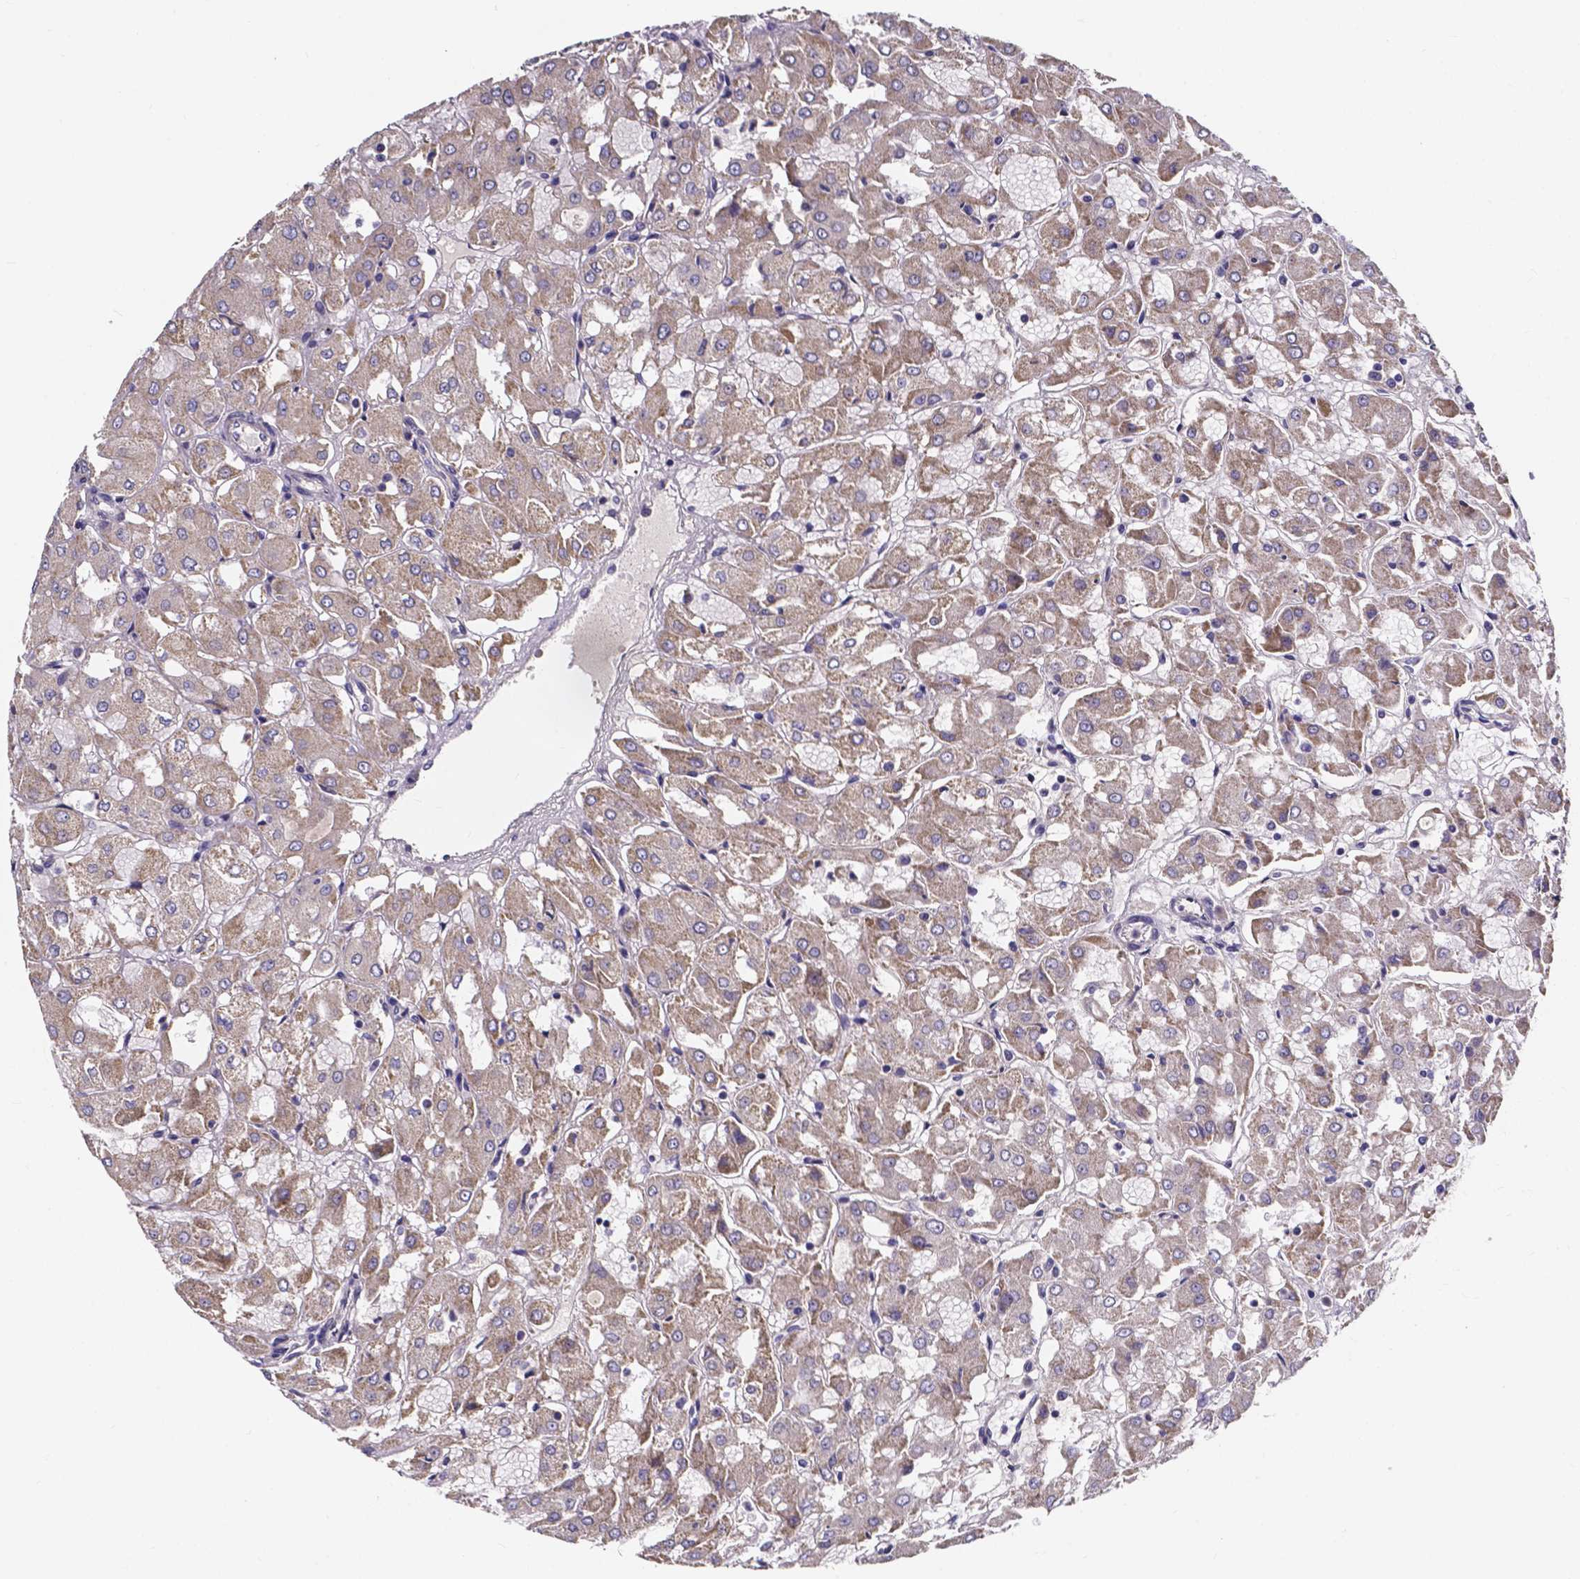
{"staining": {"intensity": "weak", "quantity": "25%-75%", "location": "cytoplasmic/membranous"}, "tissue": "renal cancer", "cell_type": "Tumor cells", "image_type": "cancer", "snomed": [{"axis": "morphology", "description": "Adenocarcinoma, NOS"}, {"axis": "topography", "description": "Kidney"}], "caption": "Adenocarcinoma (renal) stained with a protein marker exhibits weak staining in tumor cells.", "gene": "SPOCD1", "patient": {"sex": "male", "age": 72}}